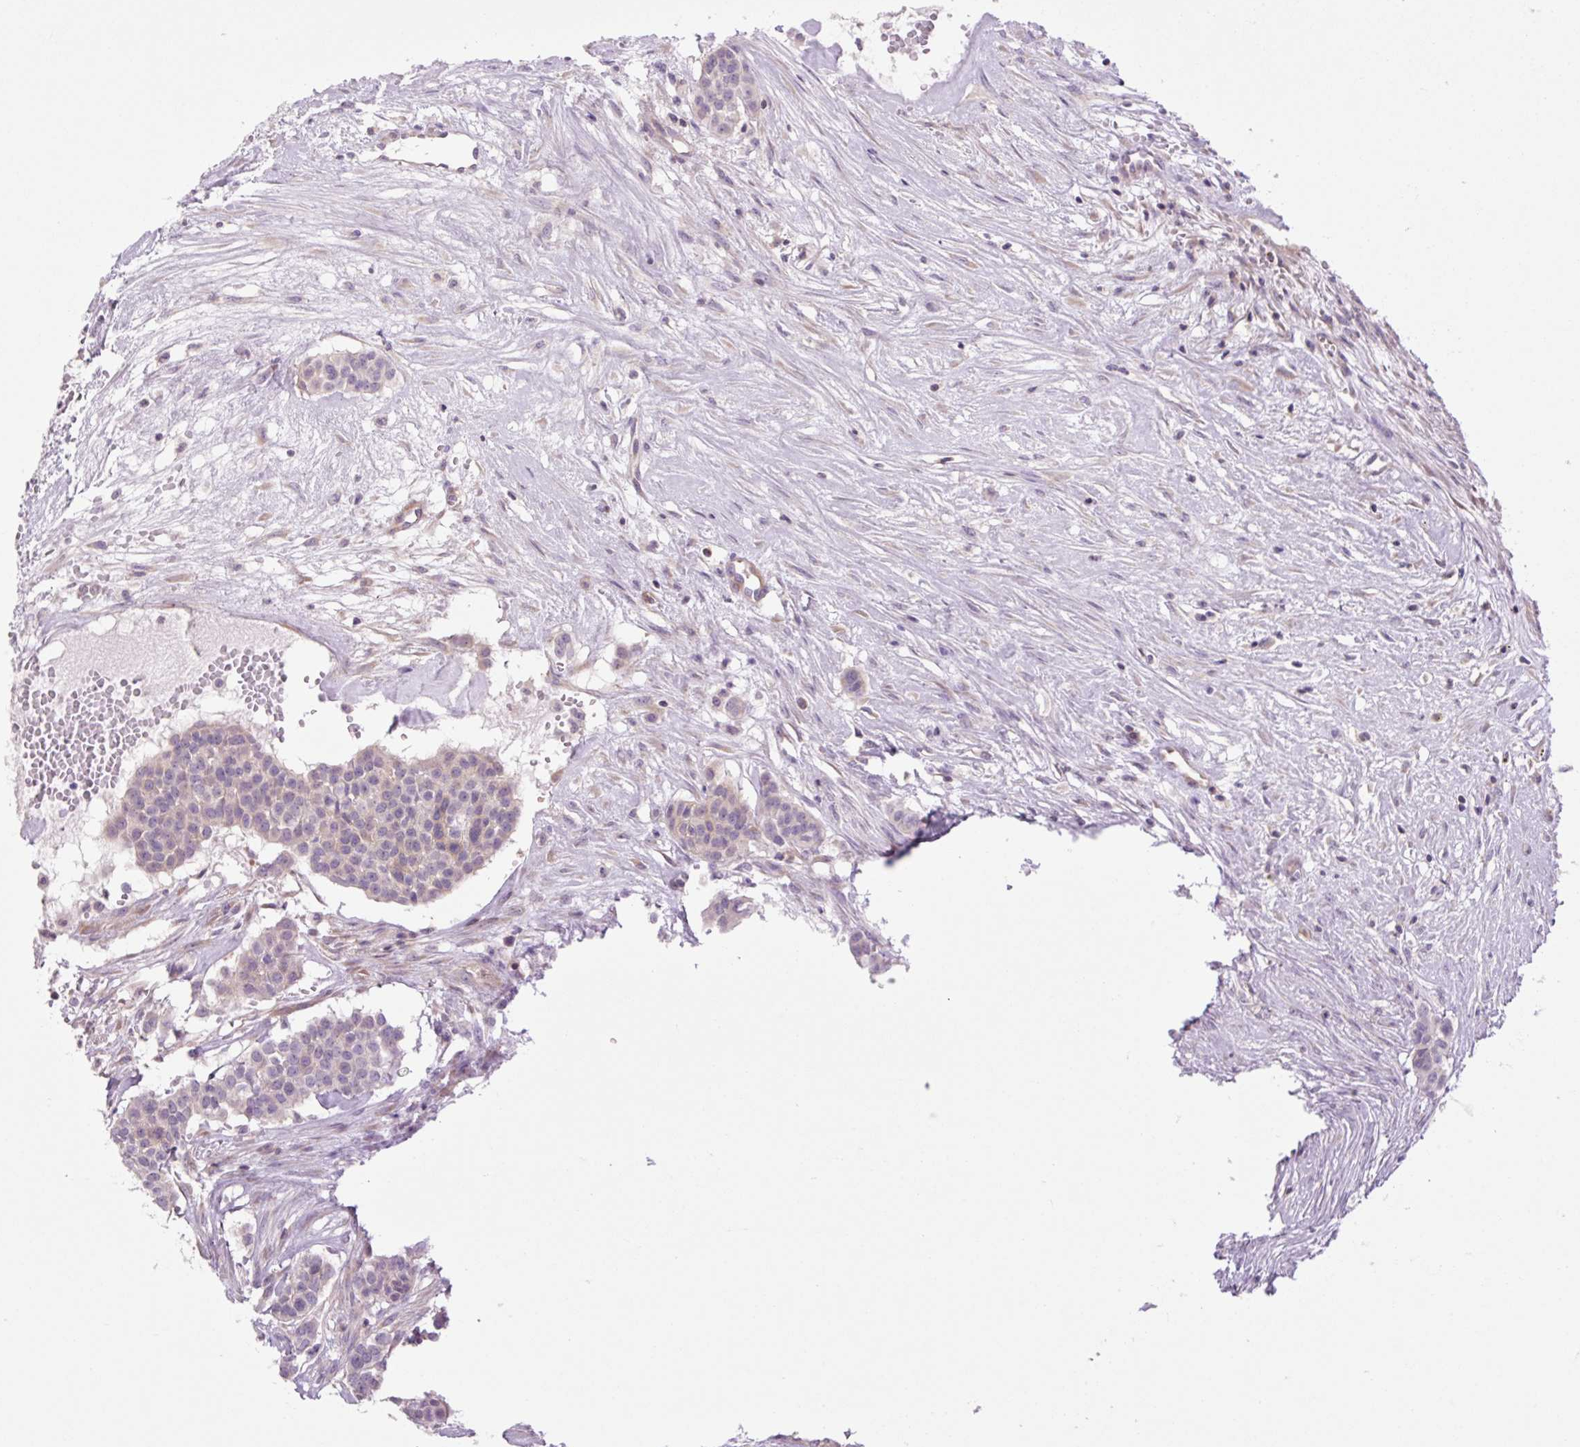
{"staining": {"intensity": "negative", "quantity": "none", "location": "none"}, "tissue": "head and neck cancer", "cell_type": "Tumor cells", "image_type": "cancer", "snomed": [{"axis": "morphology", "description": "Adenocarcinoma, NOS"}, {"axis": "topography", "description": "Head-Neck"}], "caption": "An immunohistochemistry photomicrograph of head and neck cancer (adenocarcinoma) is shown. There is no staining in tumor cells of head and neck cancer (adenocarcinoma).", "gene": "GRID2", "patient": {"sex": "male", "age": 81}}